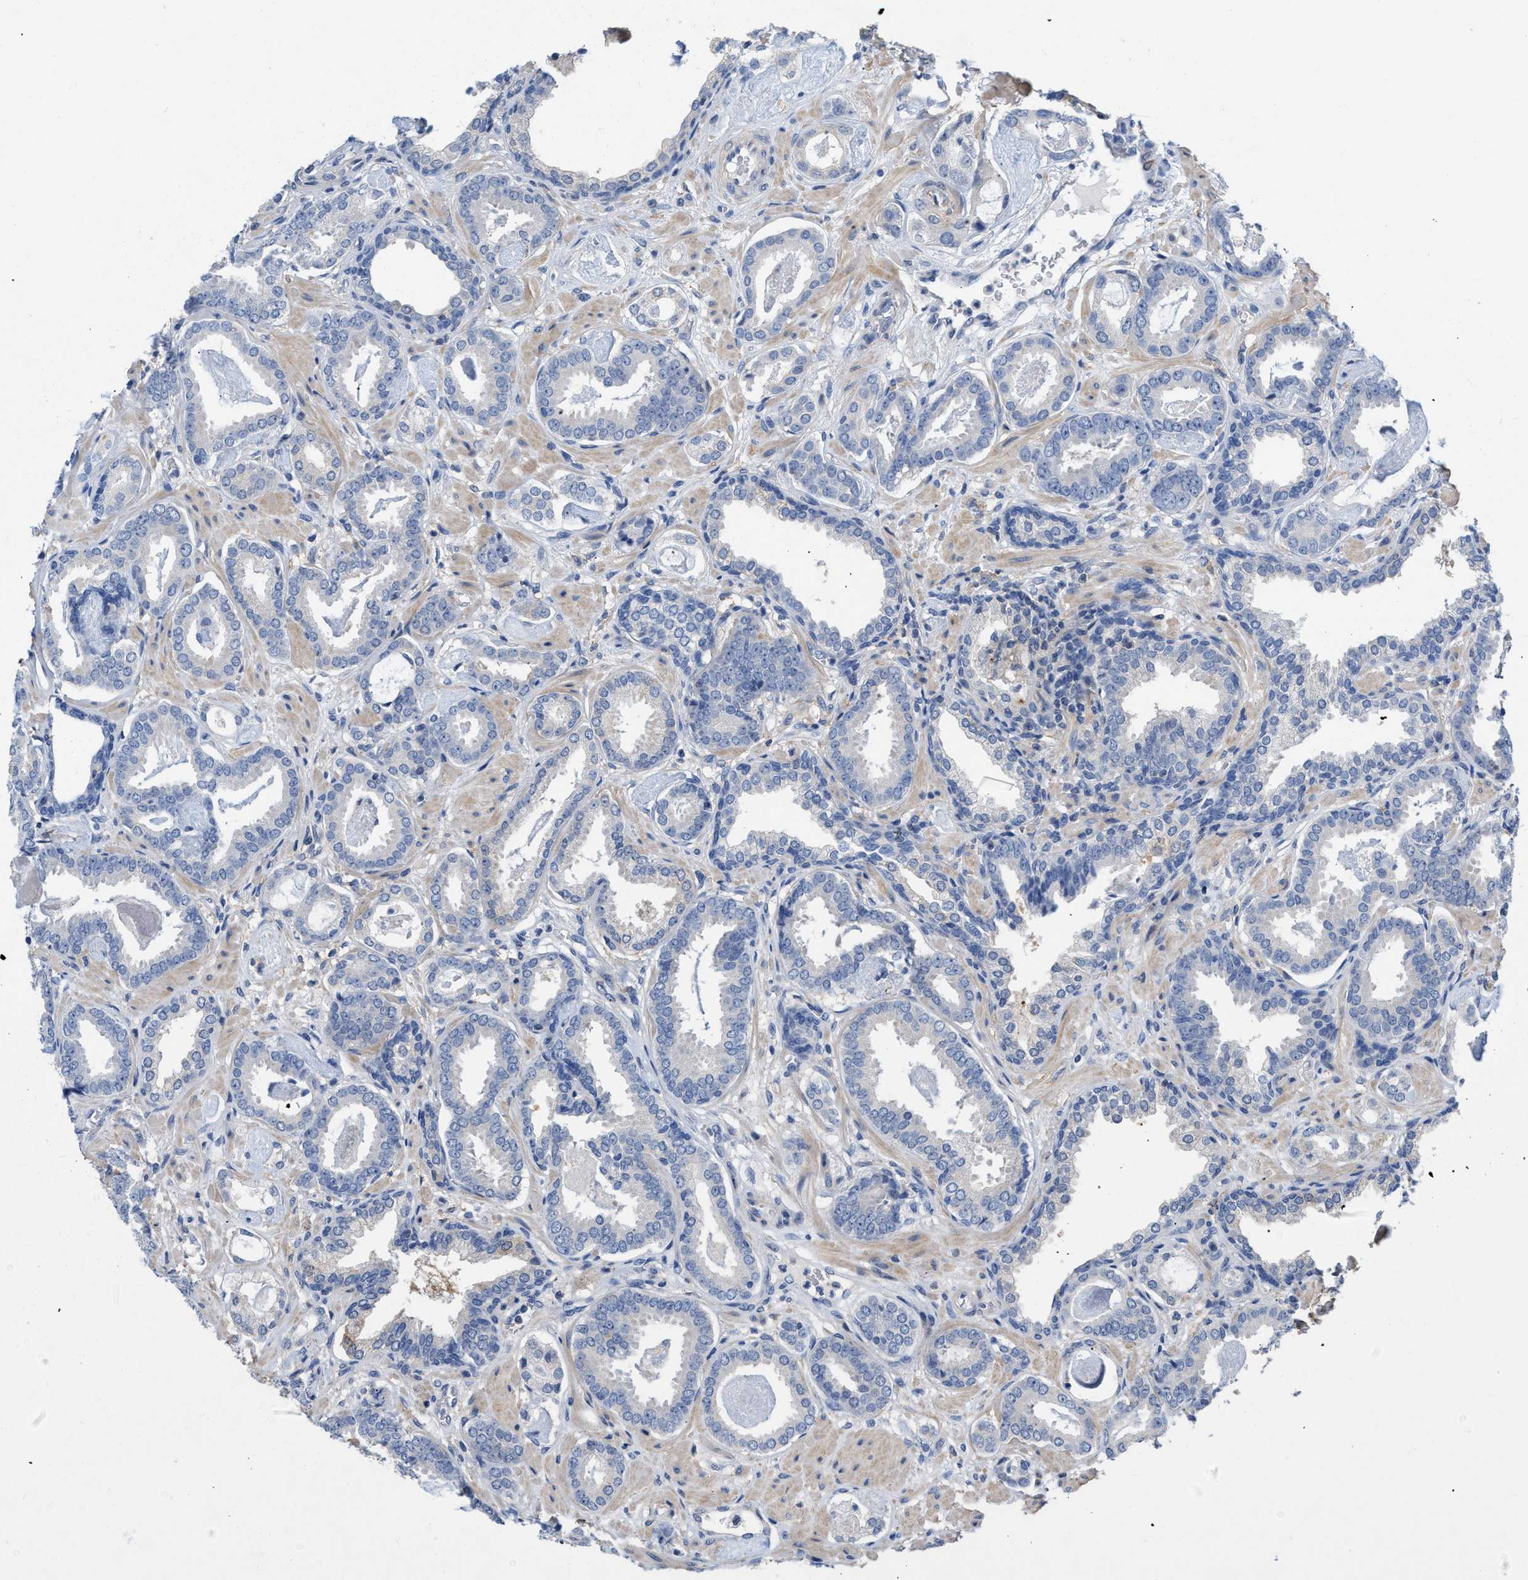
{"staining": {"intensity": "negative", "quantity": "none", "location": "none"}, "tissue": "prostate cancer", "cell_type": "Tumor cells", "image_type": "cancer", "snomed": [{"axis": "morphology", "description": "Adenocarcinoma, Low grade"}, {"axis": "topography", "description": "Prostate"}], "caption": "Human prostate adenocarcinoma (low-grade) stained for a protein using IHC exhibits no expression in tumor cells.", "gene": "TMEM131", "patient": {"sex": "male", "age": 53}}